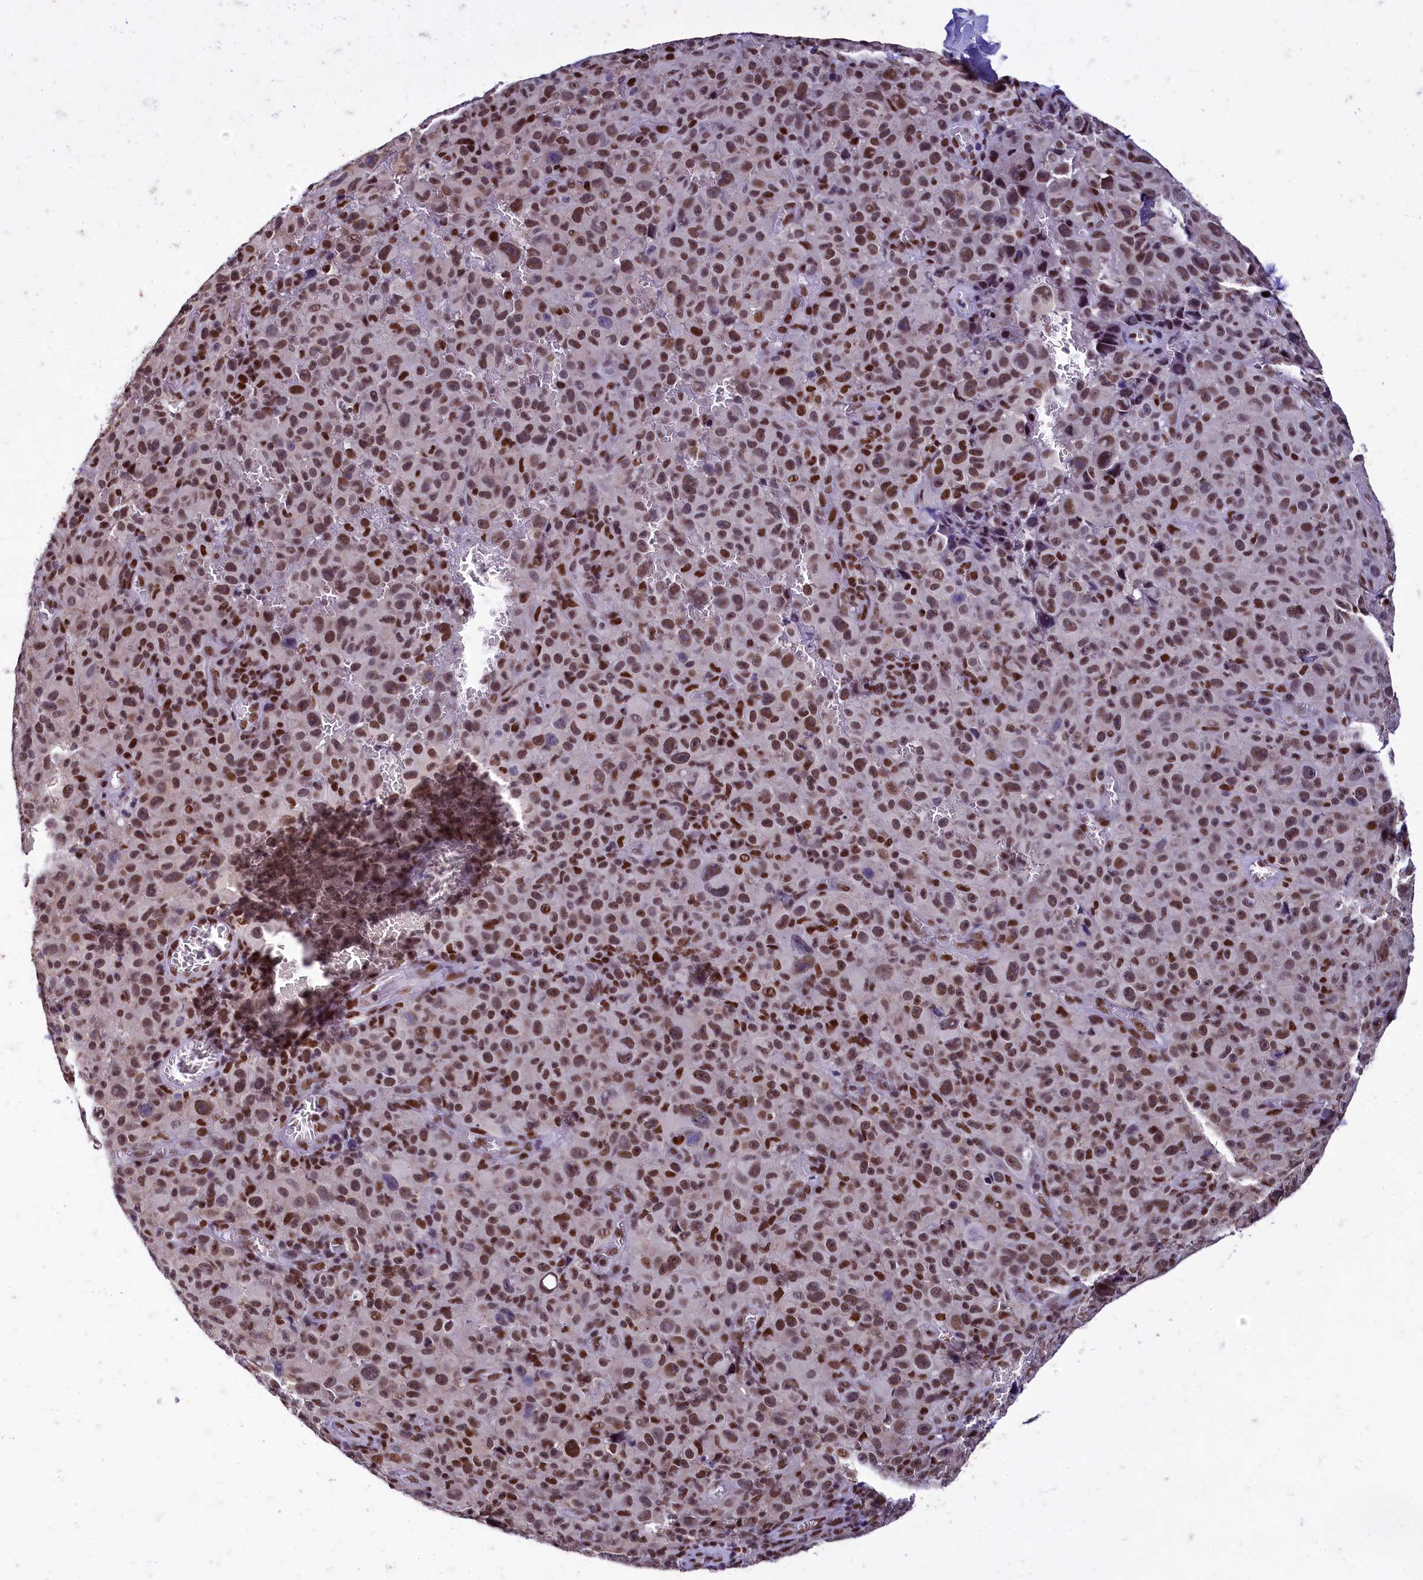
{"staining": {"intensity": "moderate", "quantity": ">75%", "location": "nuclear"}, "tissue": "melanoma", "cell_type": "Tumor cells", "image_type": "cancer", "snomed": [{"axis": "morphology", "description": "Malignant melanoma, NOS"}, {"axis": "topography", "description": "Skin"}], "caption": "Moderate nuclear protein positivity is present in about >75% of tumor cells in melanoma. (brown staining indicates protein expression, while blue staining denotes nuclei).", "gene": "CPSF7", "patient": {"sex": "female", "age": 82}}